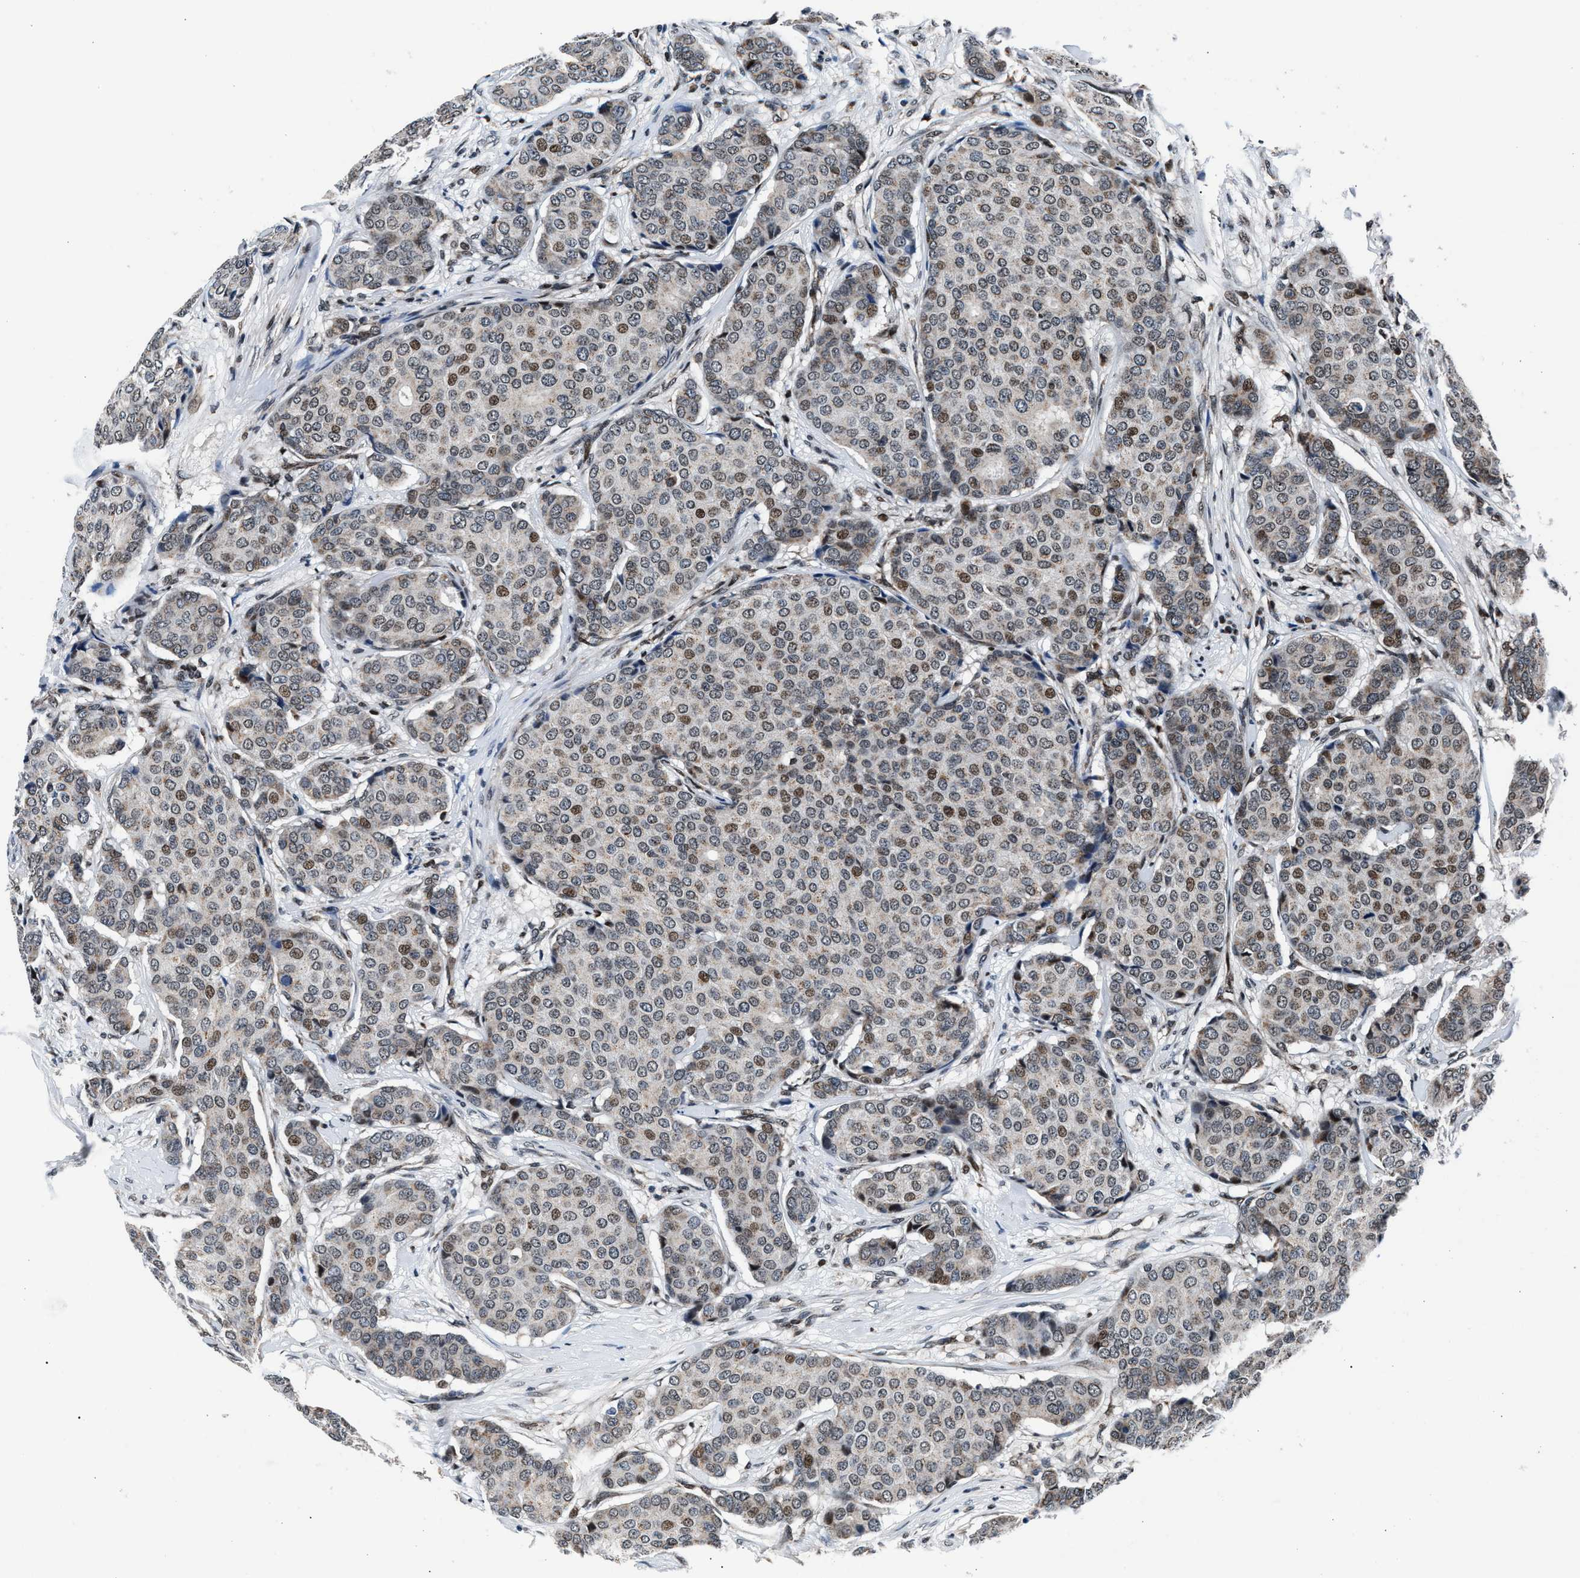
{"staining": {"intensity": "moderate", "quantity": "25%-75%", "location": "nuclear"}, "tissue": "breast cancer", "cell_type": "Tumor cells", "image_type": "cancer", "snomed": [{"axis": "morphology", "description": "Duct carcinoma"}, {"axis": "topography", "description": "Breast"}], "caption": "Brown immunohistochemical staining in human breast infiltrating ductal carcinoma demonstrates moderate nuclear positivity in approximately 25%-75% of tumor cells.", "gene": "PRRC2B", "patient": {"sex": "female", "age": 75}}